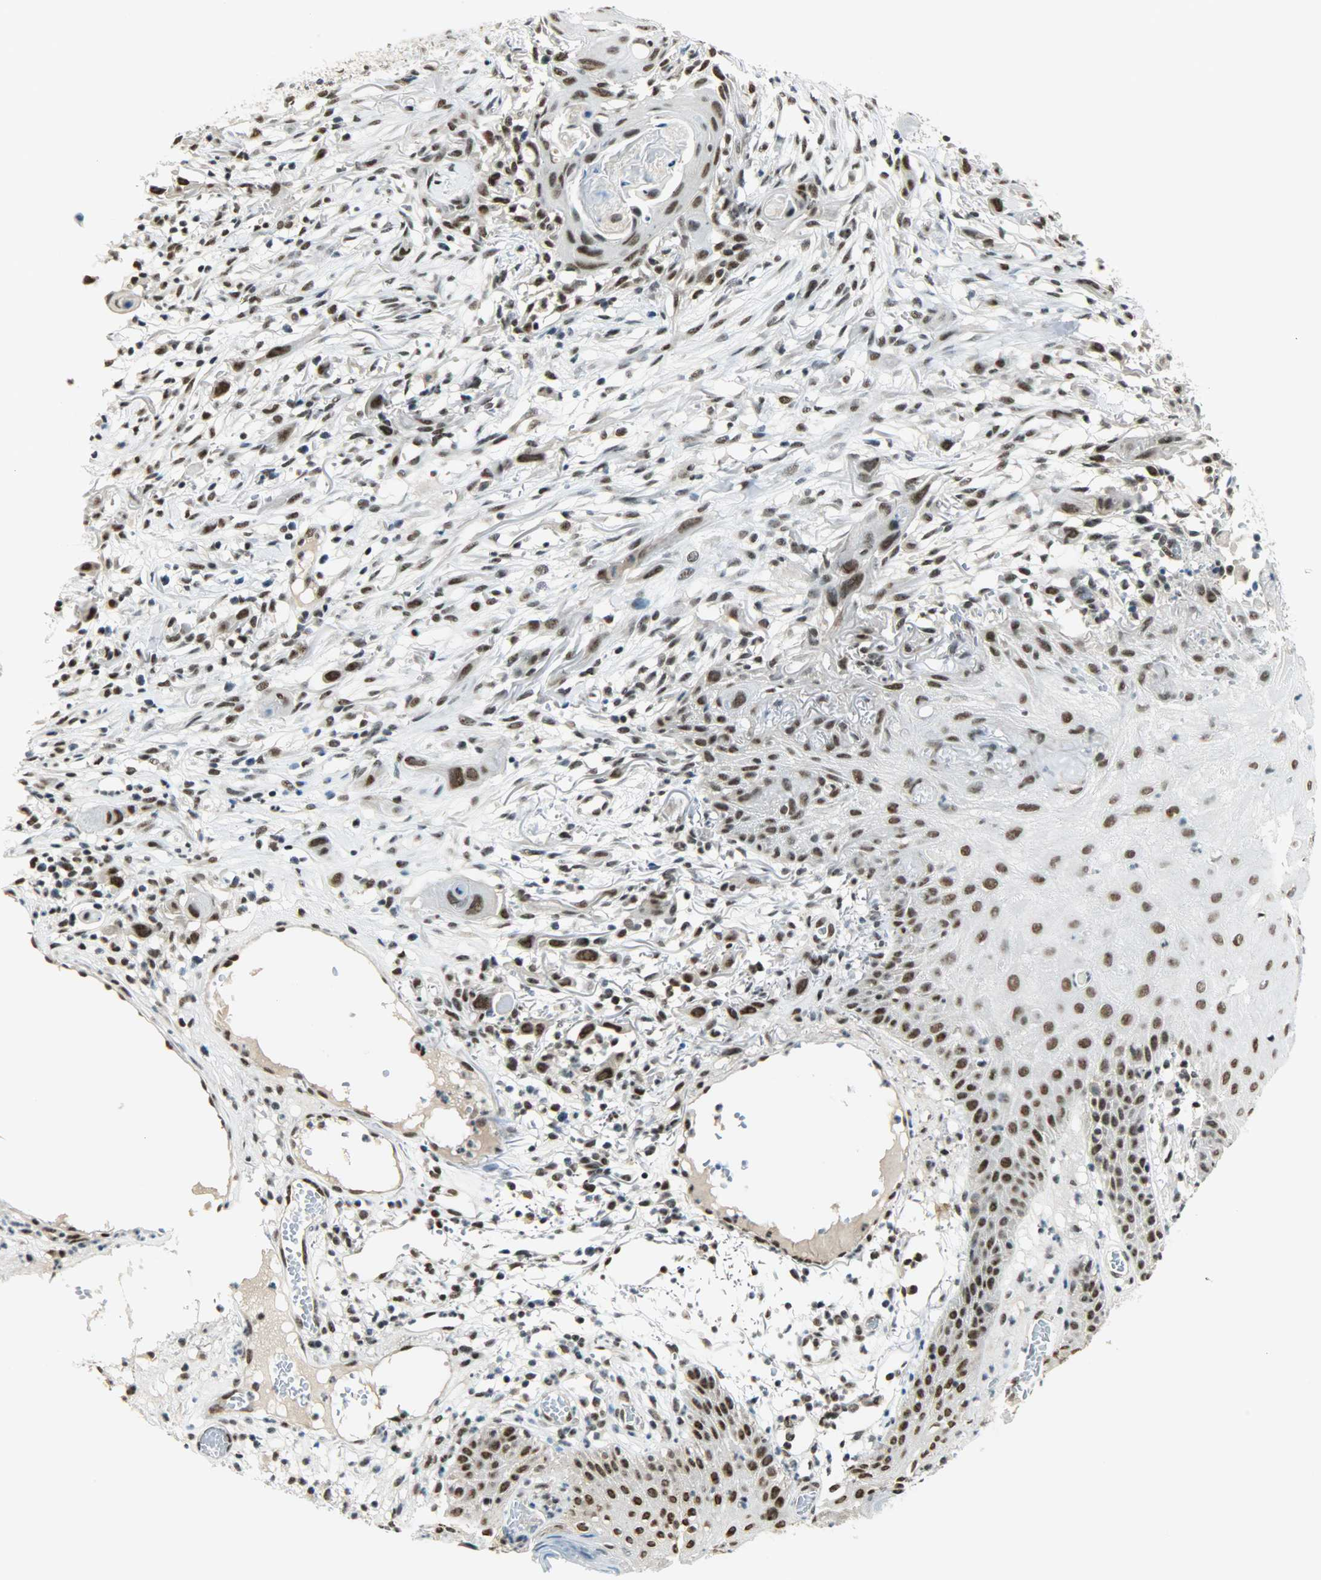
{"staining": {"intensity": "strong", "quantity": ">75%", "location": "nuclear"}, "tissue": "skin cancer", "cell_type": "Tumor cells", "image_type": "cancer", "snomed": [{"axis": "morphology", "description": "Normal tissue, NOS"}, {"axis": "morphology", "description": "Squamous cell carcinoma, NOS"}, {"axis": "topography", "description": "Skin"}], "caption": "DAB (3,3'-diaminobenzidine) immunohistochemical staining of human squamous cell carcinoma (skin) shows strong nuclear protein staining in about >75% of tumor cells.", "gene": "SUGP1", "patient": {"sex": "female", "age": 59}}